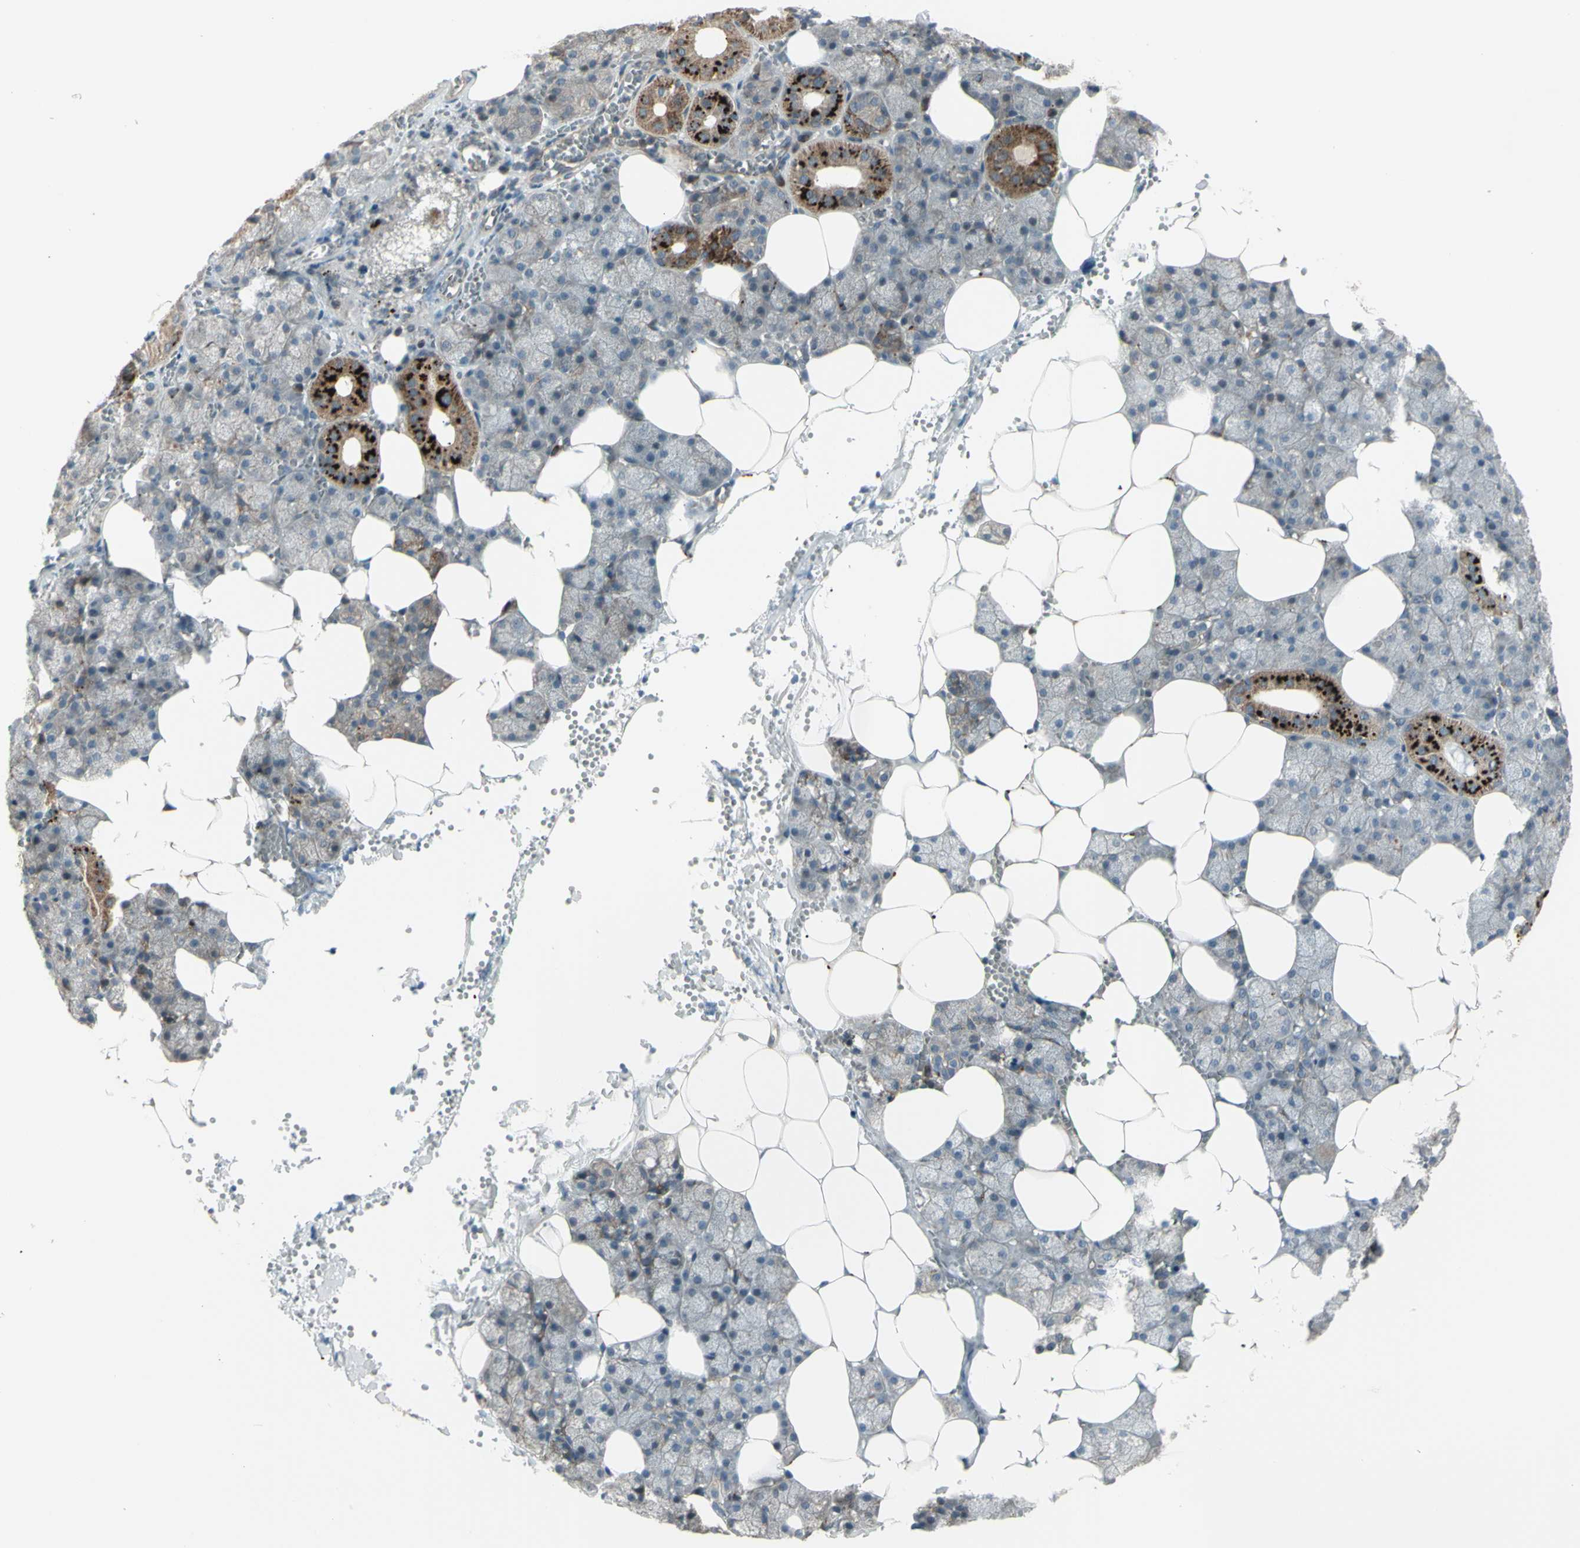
{"staining": {"intensity": "strong", "quantity": "25%-75%", "location": "cytoplasmic/membranous"}, "tissue": "salivary gland", "cell_type": "Glandular cells", "image_type": "normal", "snomed": [{"axis": "morphology", "description": "Normal tissue, NOS"}, {"axis": "topography", "description": "Salivary gland"}], "caption": "The photomicrograph shows immunohistochemical staining of unremarkable salivary gland. There is strong cytoplasmic/membranous staining is appreciated in approximately 25%-75% of glandular cells.", "gene": "OSTM1", "patient": {"sex": "male", "age": 62}}